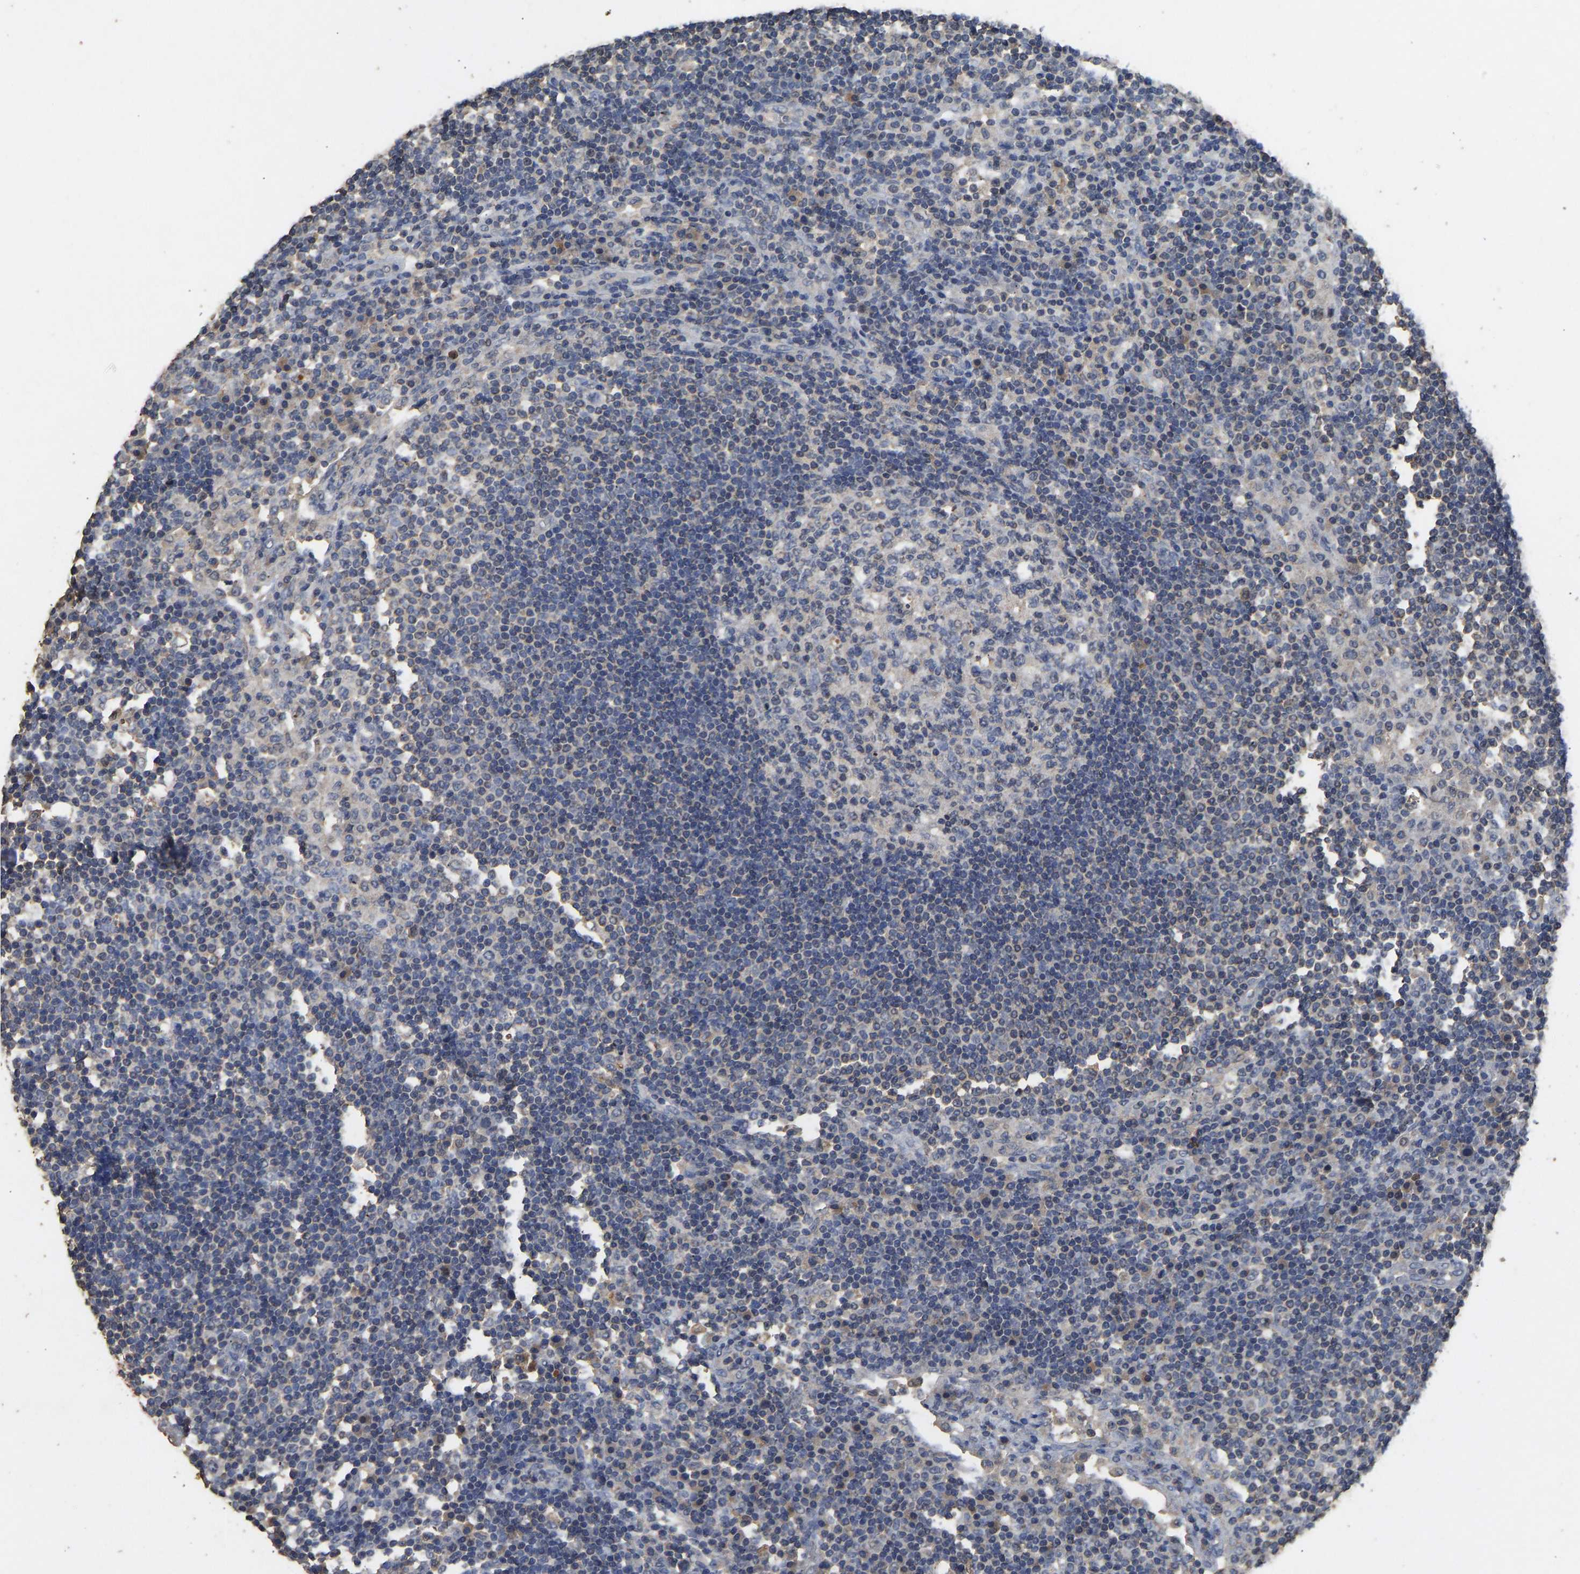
{"staining": {"intensity": "negative", "quantity": "none", "location": "none"}, "tissue": "lymph node", "cell_type": "Germinal center cells", "image_type": "normal", "snomed": [{"axis": "morphology", "description": "Normal tissue, NOS"}, {"axis": "topography", "description": "Lymph node"}], "caption": "High magnification brightfield microscopy of unremarkable lymph node stained with DAB (brown) and counterstained with hematoxylin (blue): germinal center cells show no significant positivity. (DAB IHC, high magnification).", "gene": "CIDEC", "patient": {"sex": "female", "age": 53}}